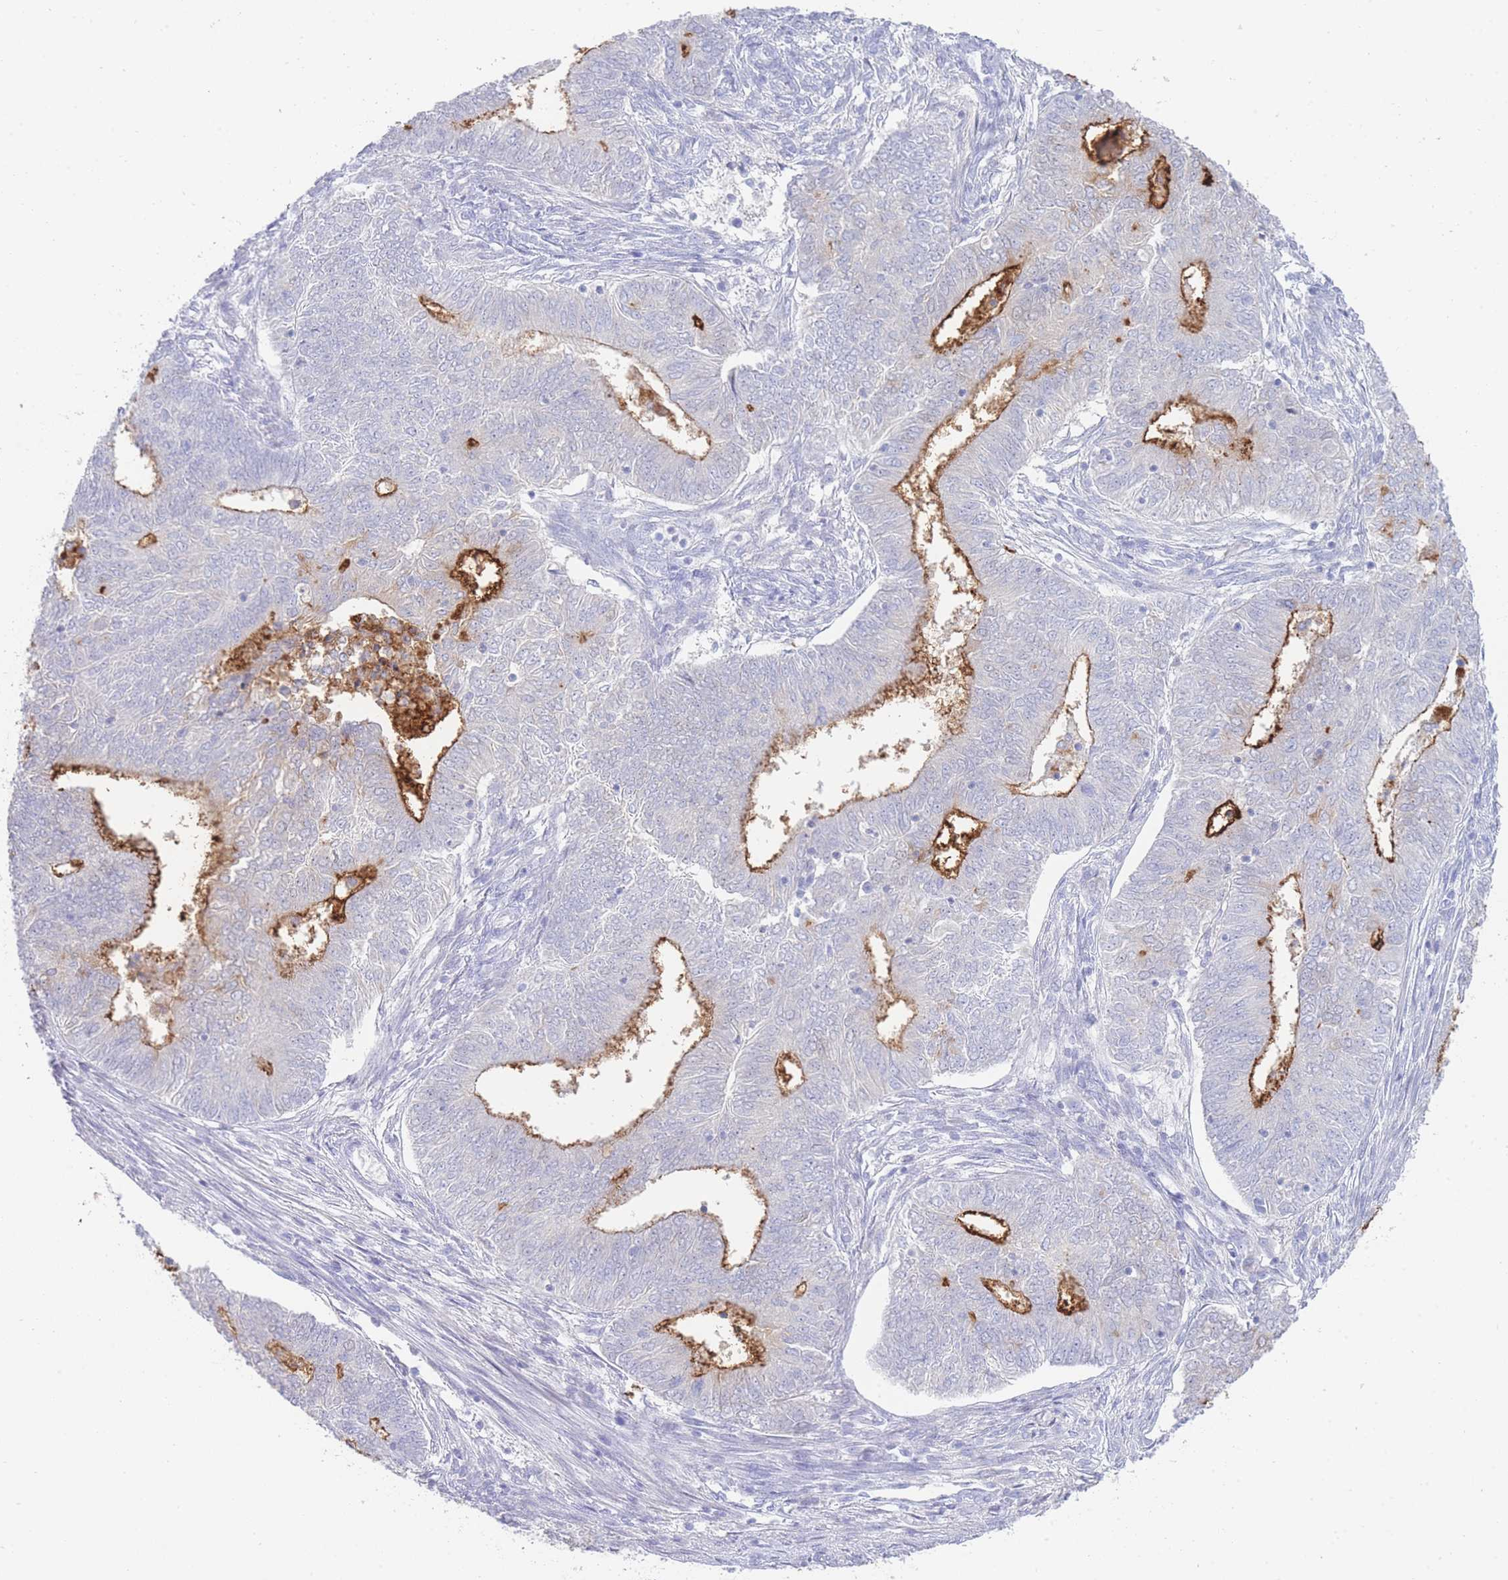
{"staining": {"intensity": "moderate", "quantity": "<25%", "location": "cytoplasmic/membranous"}, "tissue": "endometrial cancer", "cell_type": "Tumor cells", "image_type": "cancer", "snomed": [{"axis": "morphology", "description": "Adenocarcinoma, NOS"}, {"axis": "topography", "description": "Endometrium"}], "caption": "Brown immunohistochemical staining in human adenocarcinoma (endometrial) exhibits moderate cytoplasmic/membranous staining in approximately <25% of tumor cells. The staining was performed using DAB (3,3'-diaminobenzidine), with brown indicating positive protein expression. Nuclei are stained blue with hematoxylin.", "gene": "LRRC37A", "patient": {"sex": "female", "age": 62}}